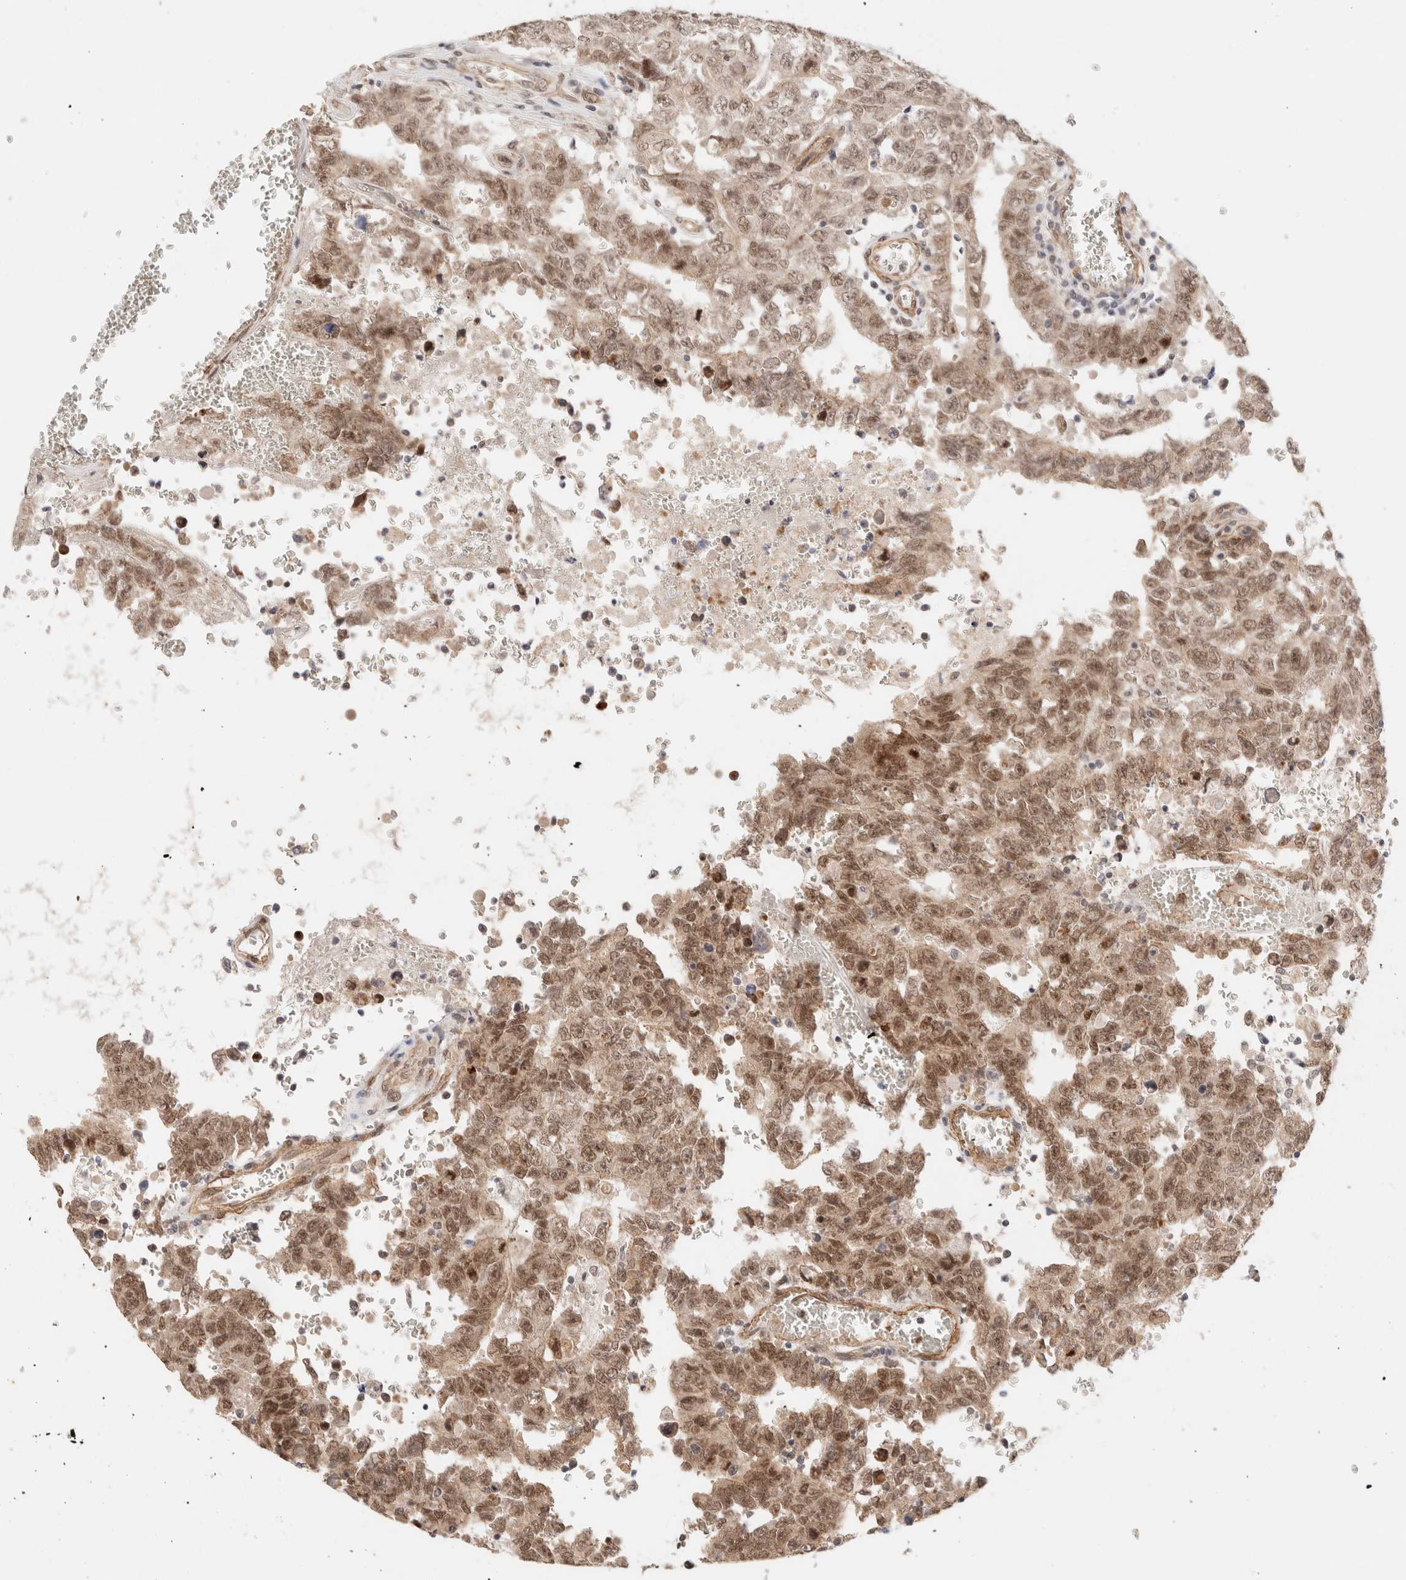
{"staining": {"intensity": "moderate", "quantity": ">75%", "location": "nuclear"}, "tissue": "testis cancer", "cell_type": "Tumor cells", "image_type": "cancer", "snomed": [{"axis": "morphology", "description": "Carcinoma, Embryonal, NOS"}, {"axis": "topography", "description": "Testis"}], "caption": "Immunohistochemical staining of human embryonal carcinoma (testis) exhibits medium levels of moderate nuclear protein expression in about >75% of tumor cells. The staining was performed using DAB (3,3'-diaminobenzidine), with brown indicating positive protein expression. Nuclei are stained blue with hematoxylin.", "gene": "BRPF3", "patient": {"sex": "male", "age": 26}}